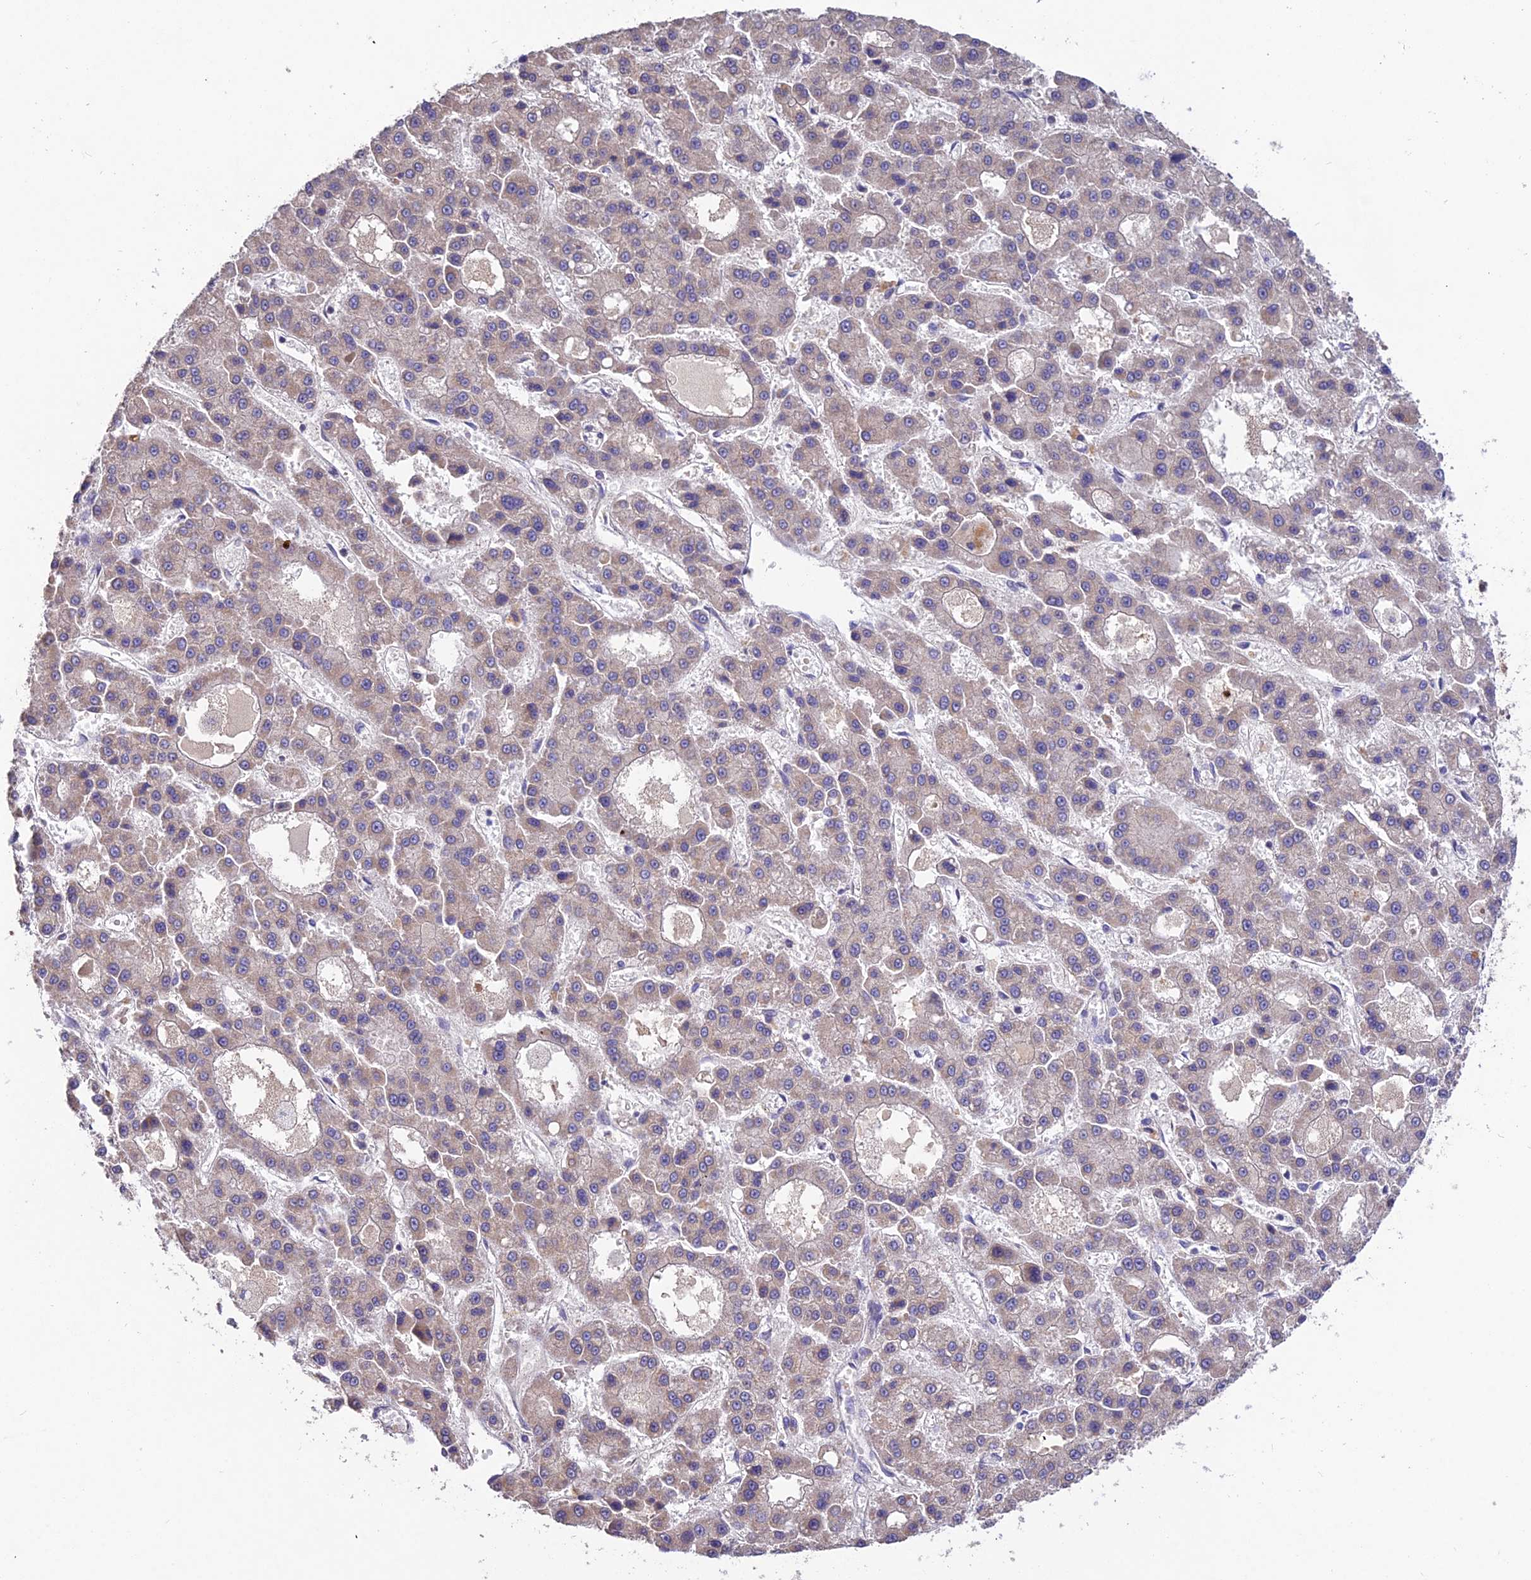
{"staining": {"intensity": "moderate", "quantity": ">75%", "location": "cytoplasmic/membranous"}, "tissue": "liver cancer", "cell_type": "Tumor cells", "image_type": "cancer", "snomed": [{"axis": "morphology", "description": "Carcinoma, Hepatocellular, NOS"}, {"axis": "topography", "description": "Liver"}], "caption": "This micrograph reveals IHC staining of human hepatocellular carcinoma (liver), with medium moderate cytoplasmic/membranous expression in about >75% of tumor cells.", "gene": "PGK1", "patient": {"sex": "male", "age": 70}}